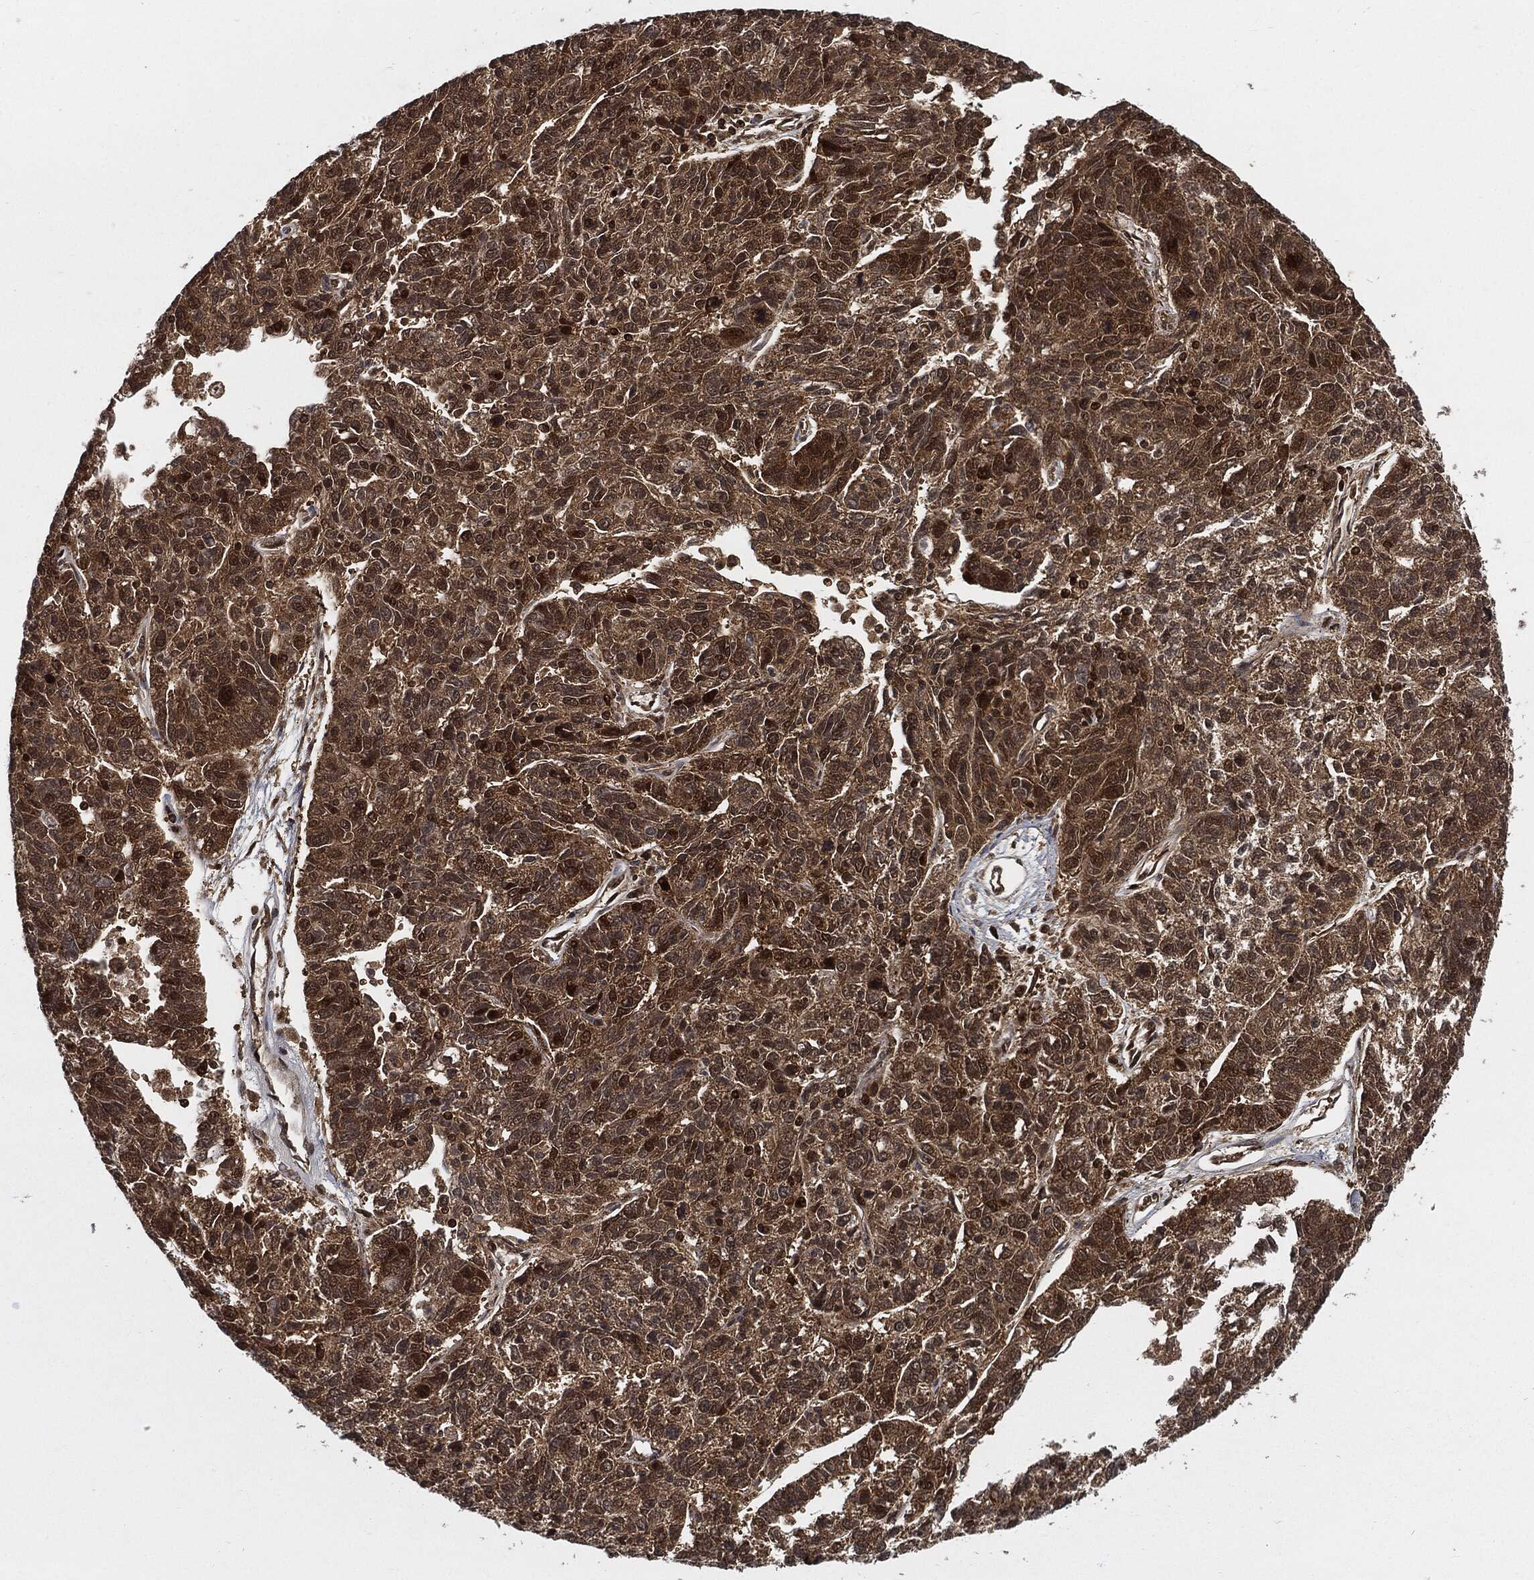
{"staining": {"intensity": "moderate", "quantity": ">75%", "location": "cytoplasmic/membranous,nuclear"}, "tissue": "ovarian cancer", "cell_type": "Tumor cells", "image_type": "cancer", "snomed": [{"axis": "morphology", "description": "Cystadenocarcinoma, serous, NOS"}, {"axis": "topography", "description": "Ovary"}], "caption": "Protein analysis of ovarian cancer tissue reveals moderate cytoplasmic/membranous and nuclear staining in approximately >75% of tumor cells. (DAB (3,3'-diaminobenzidine) IHC with brightfield microscopy, high magnification).", "gene": "CUTA", "patient": {"sex": "female", "age": 71}}